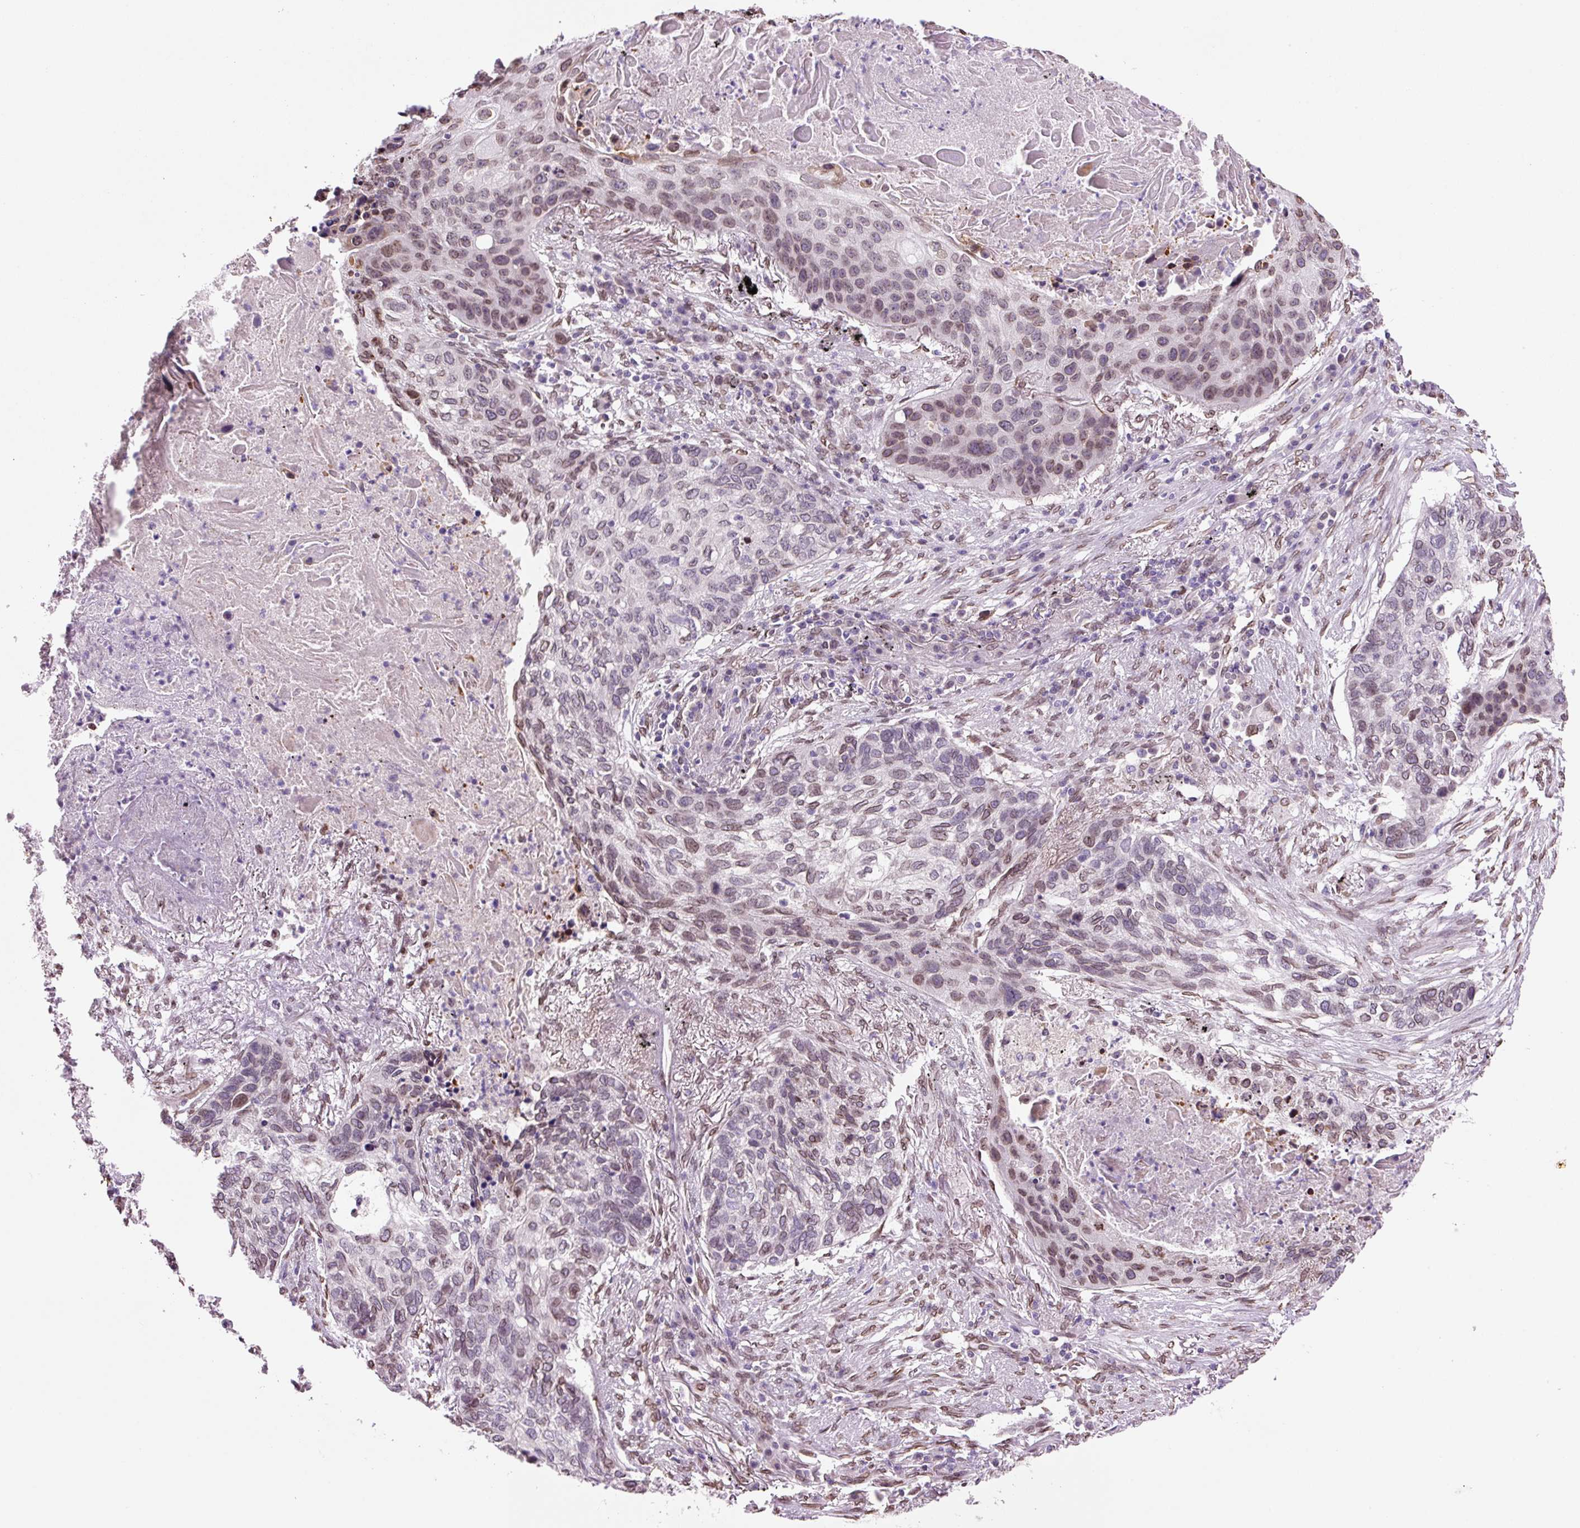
{"staining": {"intensity": "moderate", "quantity": "25%-75%", "location": "cytoplasmic/membranous,nuclear"}, "tissue": "lung cancer", "cell_type": "Tumor cells", "image_type": "cancer", "snomed": [{"axis": "morphology", "description": "Squamous cell carcinoma, NOS"}, {"axis": "topography", "description": "Lung"}], "caption": "Protein staining exhibits moderate cytoplasmic/membranous and nuclear positivity in approximately 25%-75% of tumor cells in squamous cell carcinoma (lung). (IHC, brightfield microscopy, high magnification).", "gene": "ZNF224", "patient": {"sex": "female", "age": 63}}